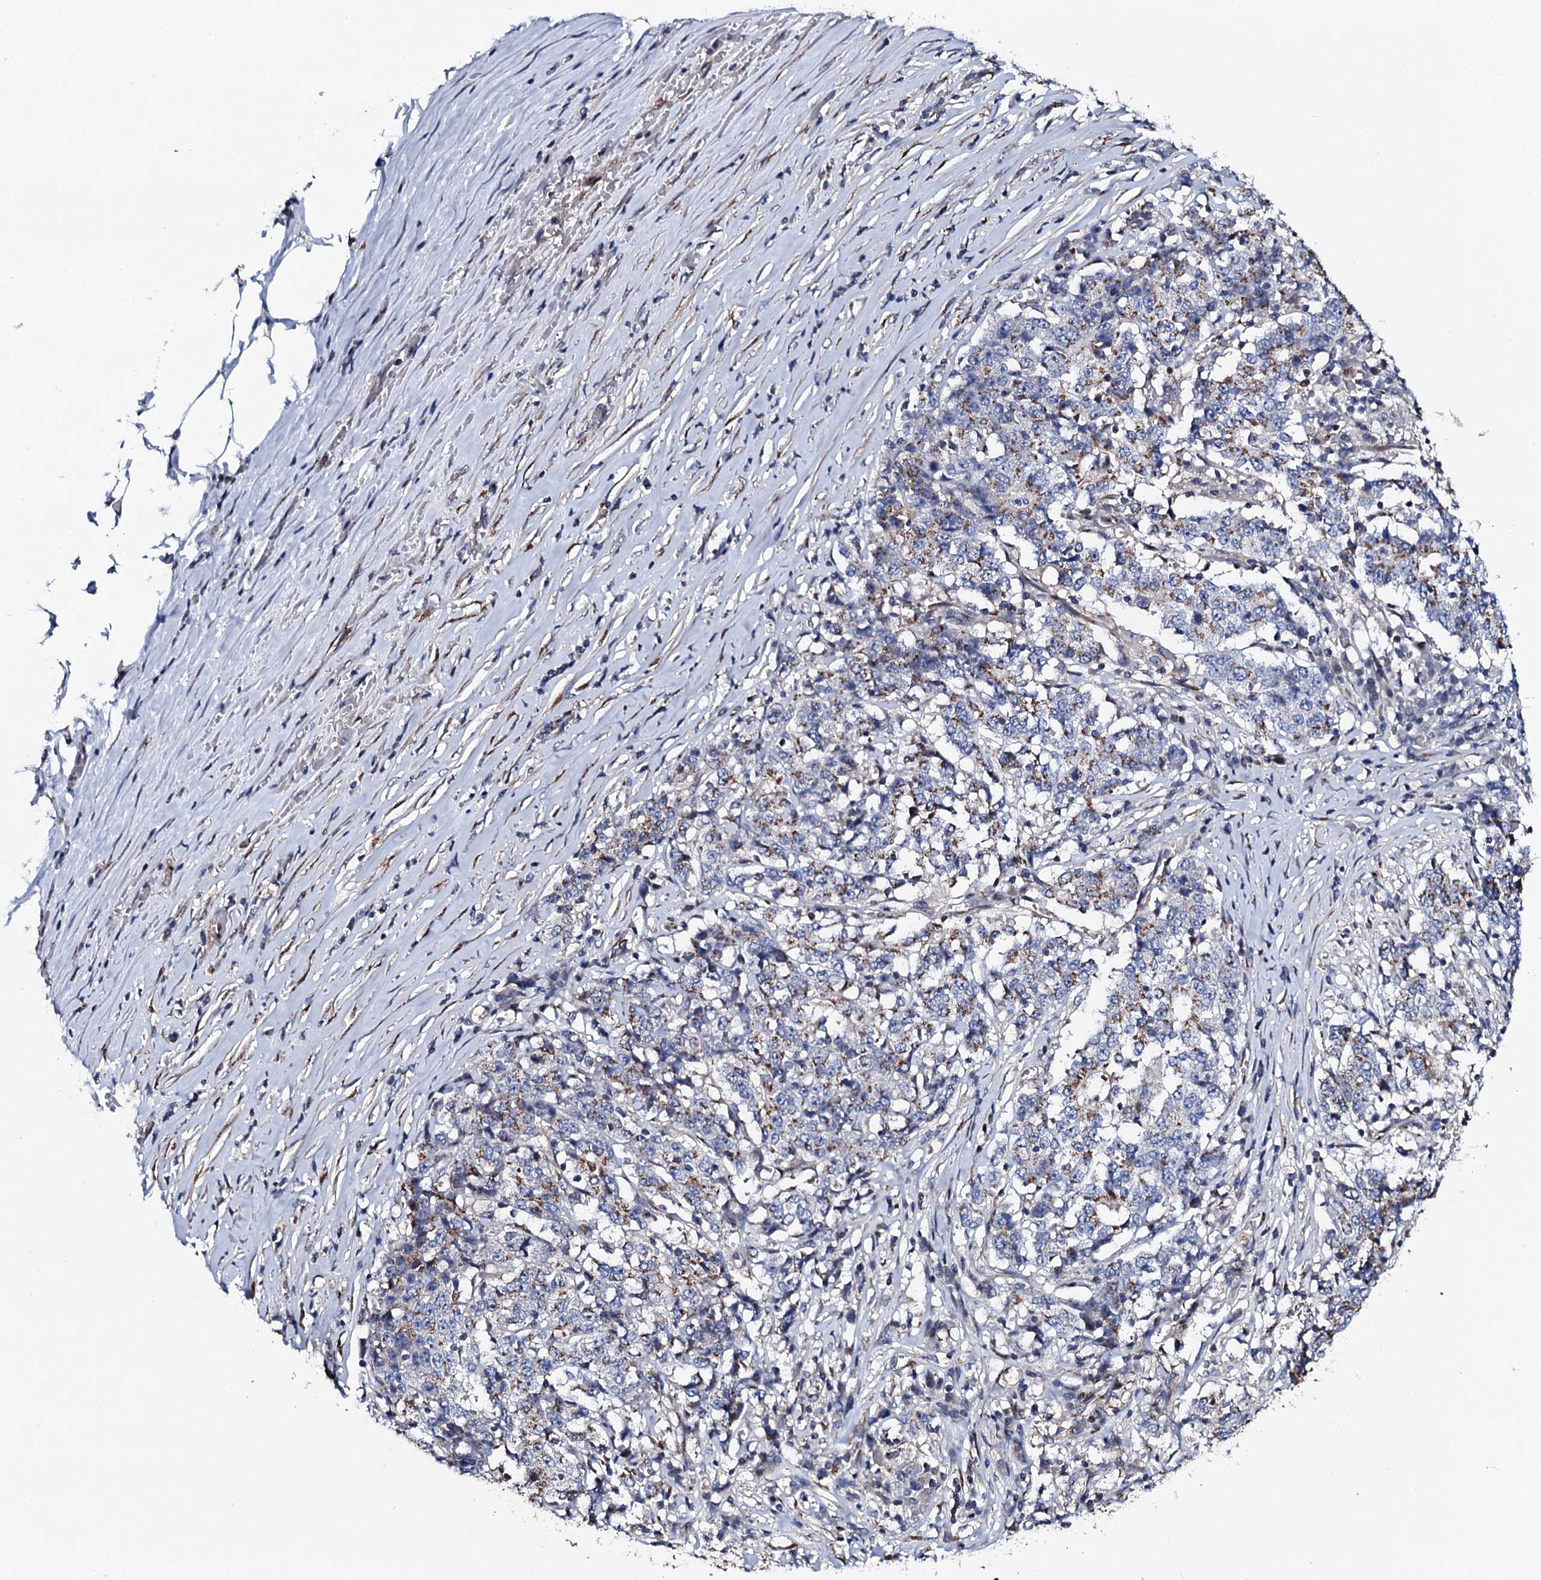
{"staining": {"intensity": "weak", "quantity": "<25%", "location": "cytoplasmic/membranous"}, "tissue": "stomach cancer", "cell_type": "Tumor cells", "image_type": "cancer", "snomed": [{"axis": "morphology", "description": "Adenocarcinoma, NOS"}, {"axis": "topography", "description": "Stomach"}], "caption": "DAB (3,3'-diaminobenzidine) immunohistochemical staining of adenocarcinoma (stomach) displays no significant staining in tumor cells.", "gene": "PLET1", "patient": {"sex": "male", "age": 59}}